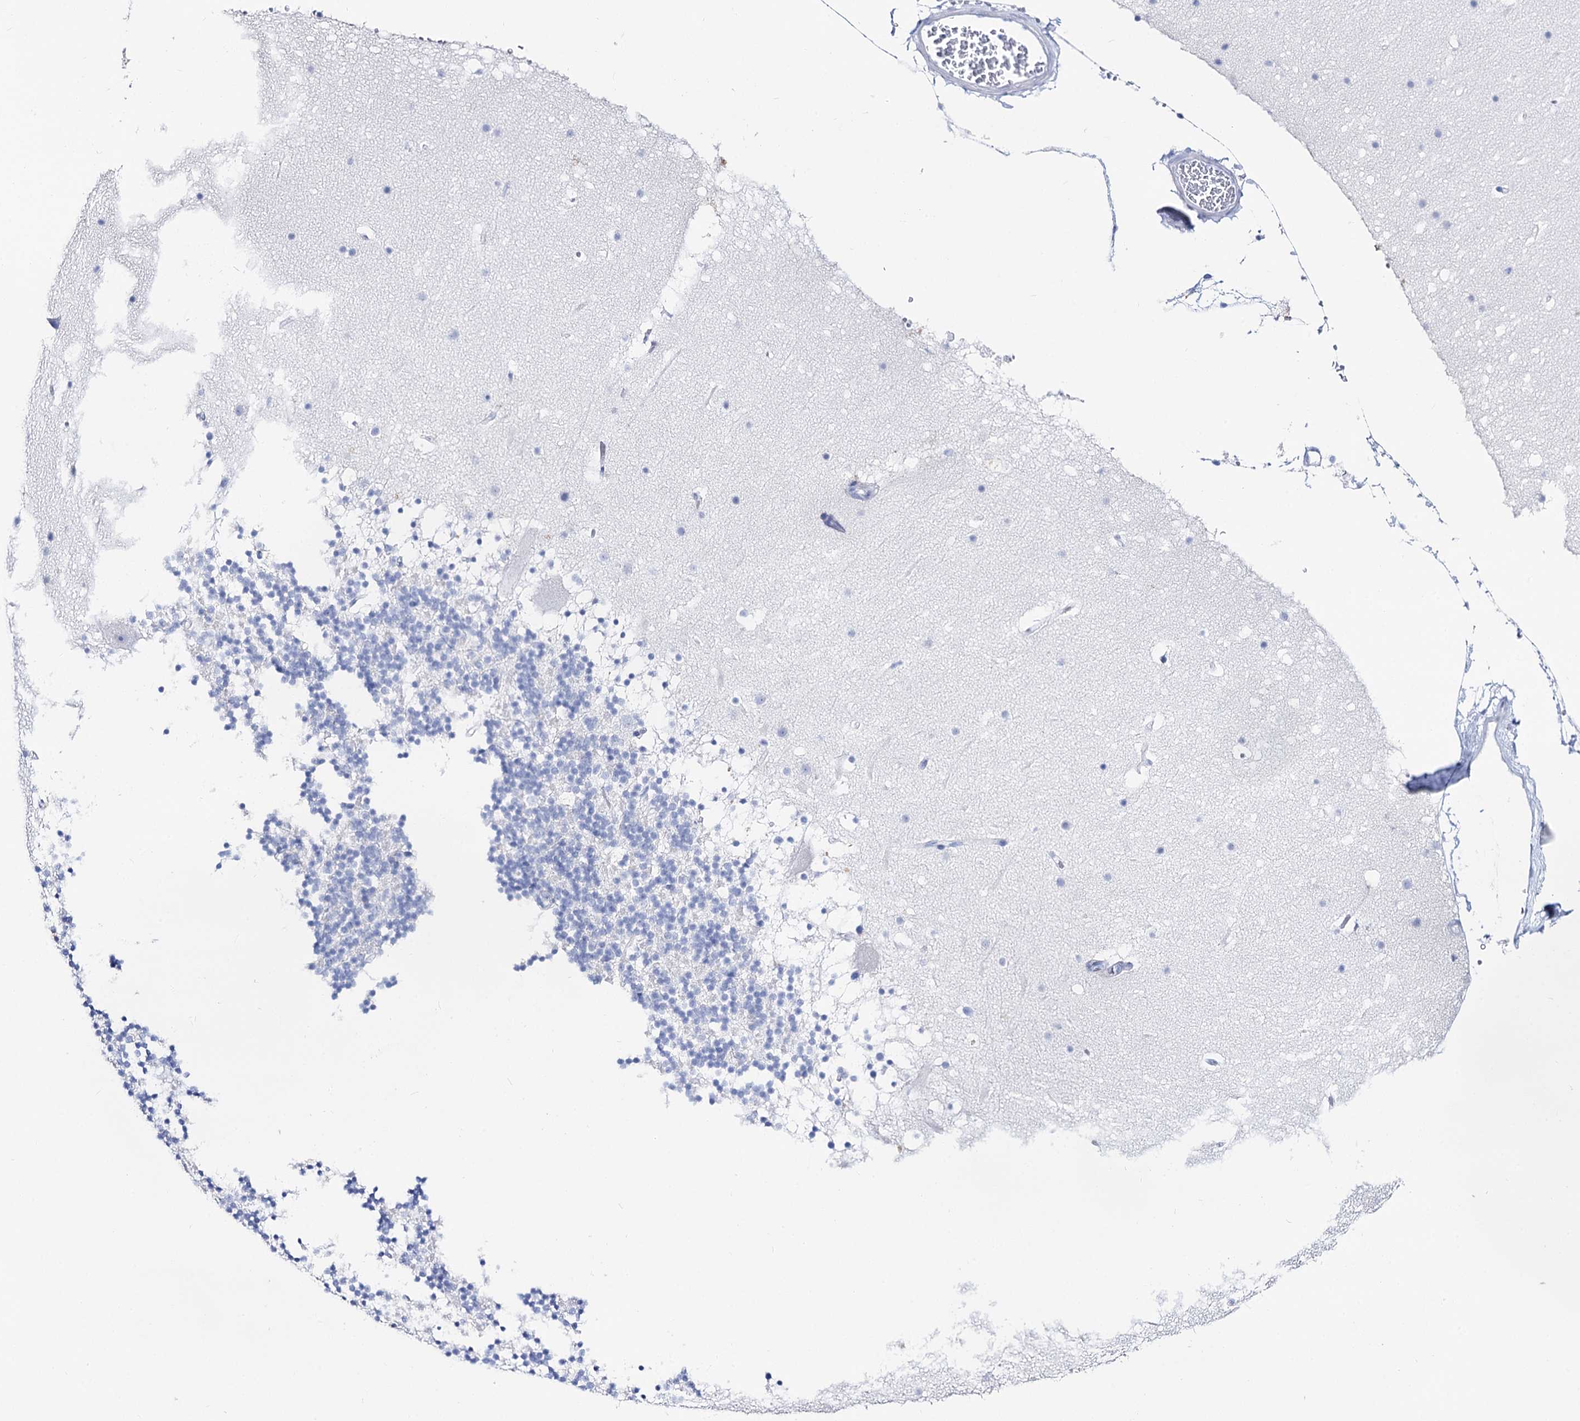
{"staining": {"intensity": "negative", "quantity": "none", "location": "none"}, "tissue": "cerebellum", "cell_type": "Cells in granular layer", "image_type": "normal", "snomed": [{"axis": "morphology", "description": "Normal tissue, NOS"}, {"axis": "topography", "description": "Cerebellum"}], "caption": "This is an immunohistochemistry (IHC) histopathology image of benign cerebellum. There is no expression in cells in granular layer.", "gene": "SLC3A1", "patient": {"sex": "male", "age": 57}}